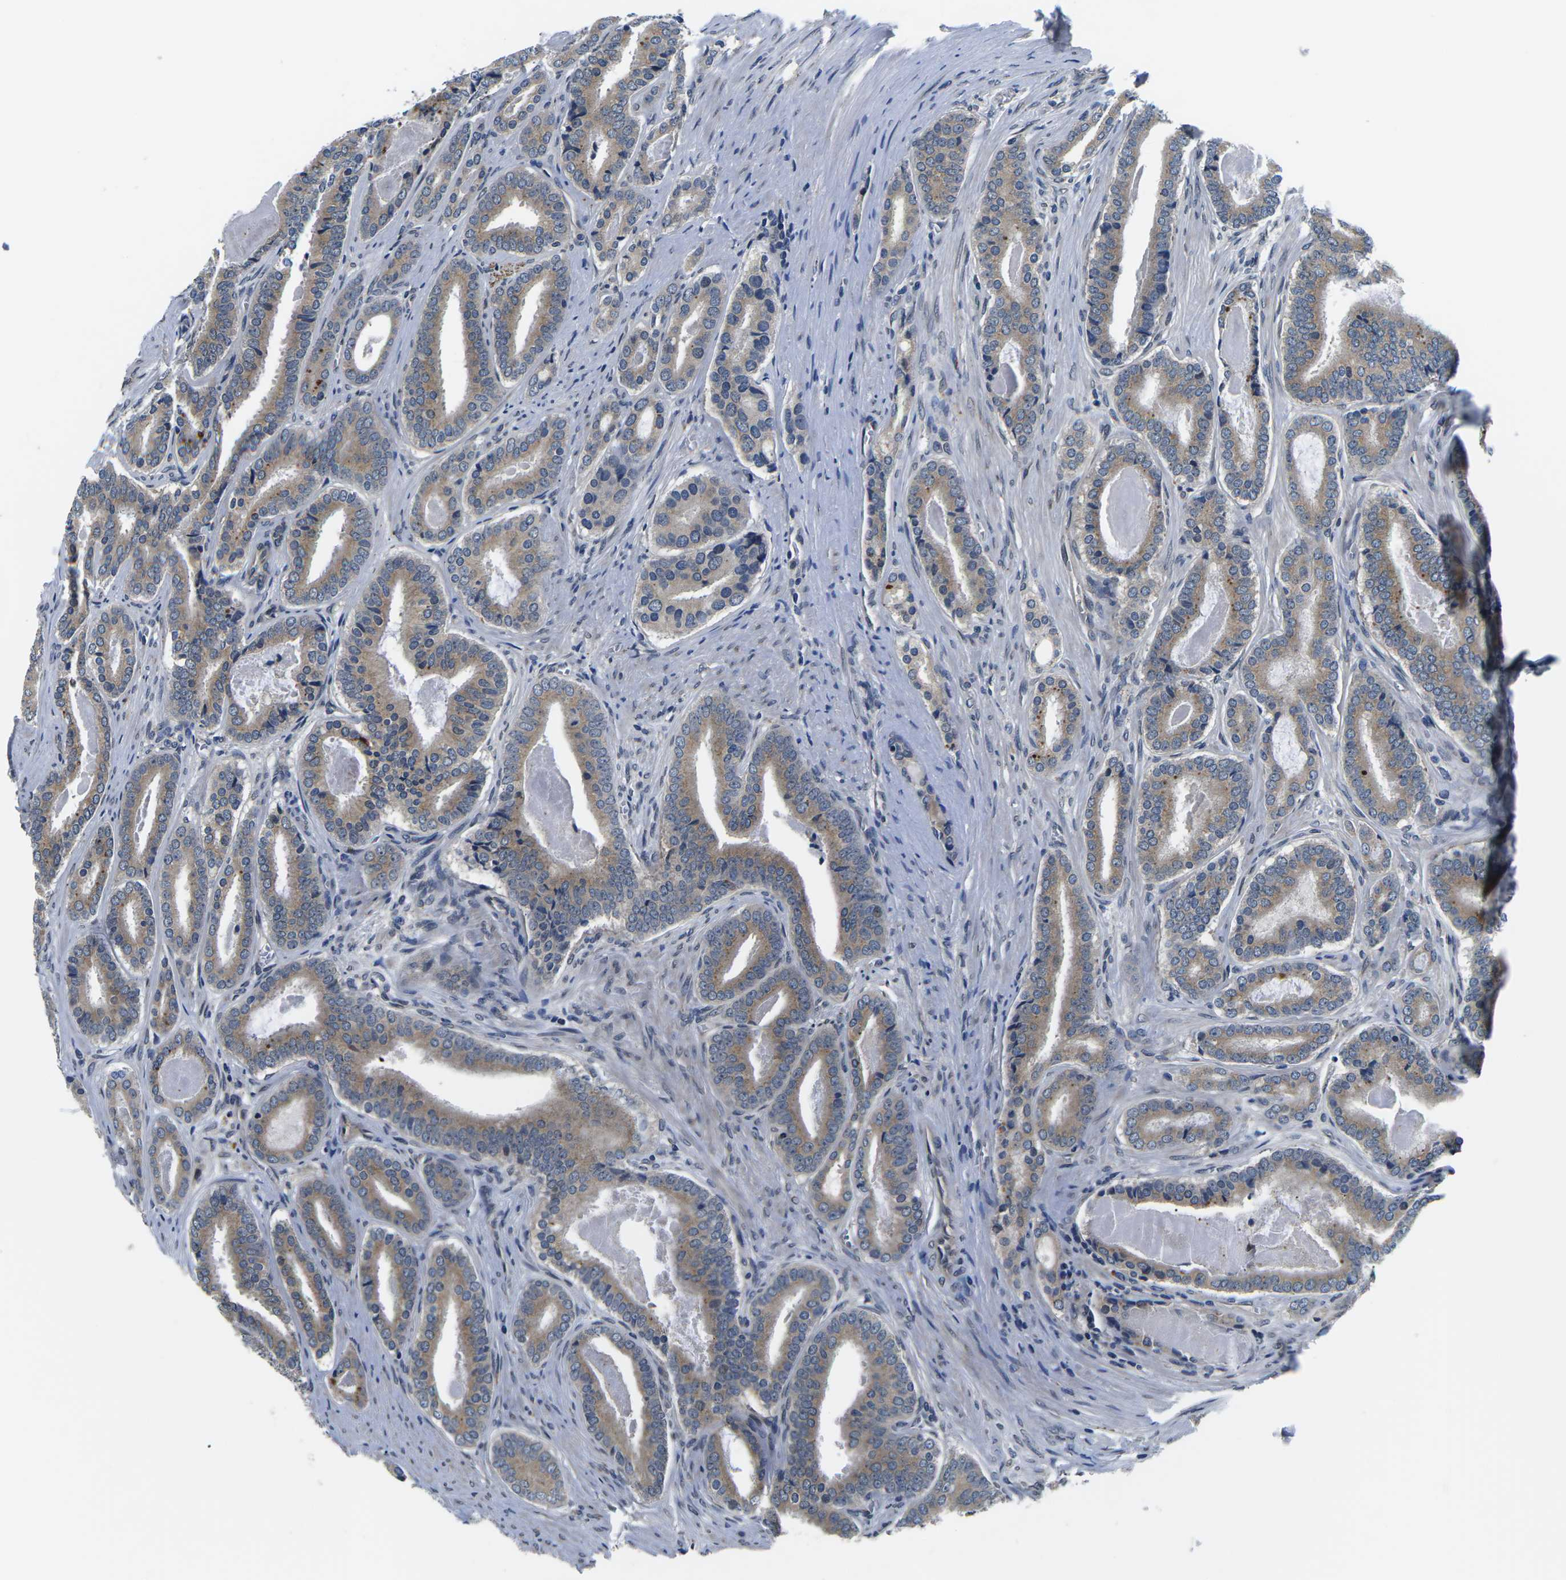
{"staining": {"intensity": "weak", "quantity": ">75%", "location": "cytoplasmic/membranous"}, "tissue": "prostate cancer", "cell_type": "Tumor cells", "image_type": "cancer", "snomed": [{"axis": "morphology", "description": "Adenocarcinoma, High grade"}, {"axis": "topography", "description": "Prostate"}], "caption": "Human prostate adenocarcinoma (high-grade) stained with a protein marker reveals weak staining in tumor cells.", "gene": "SNX10", "patient": {"sex": "male", "age": 60}}